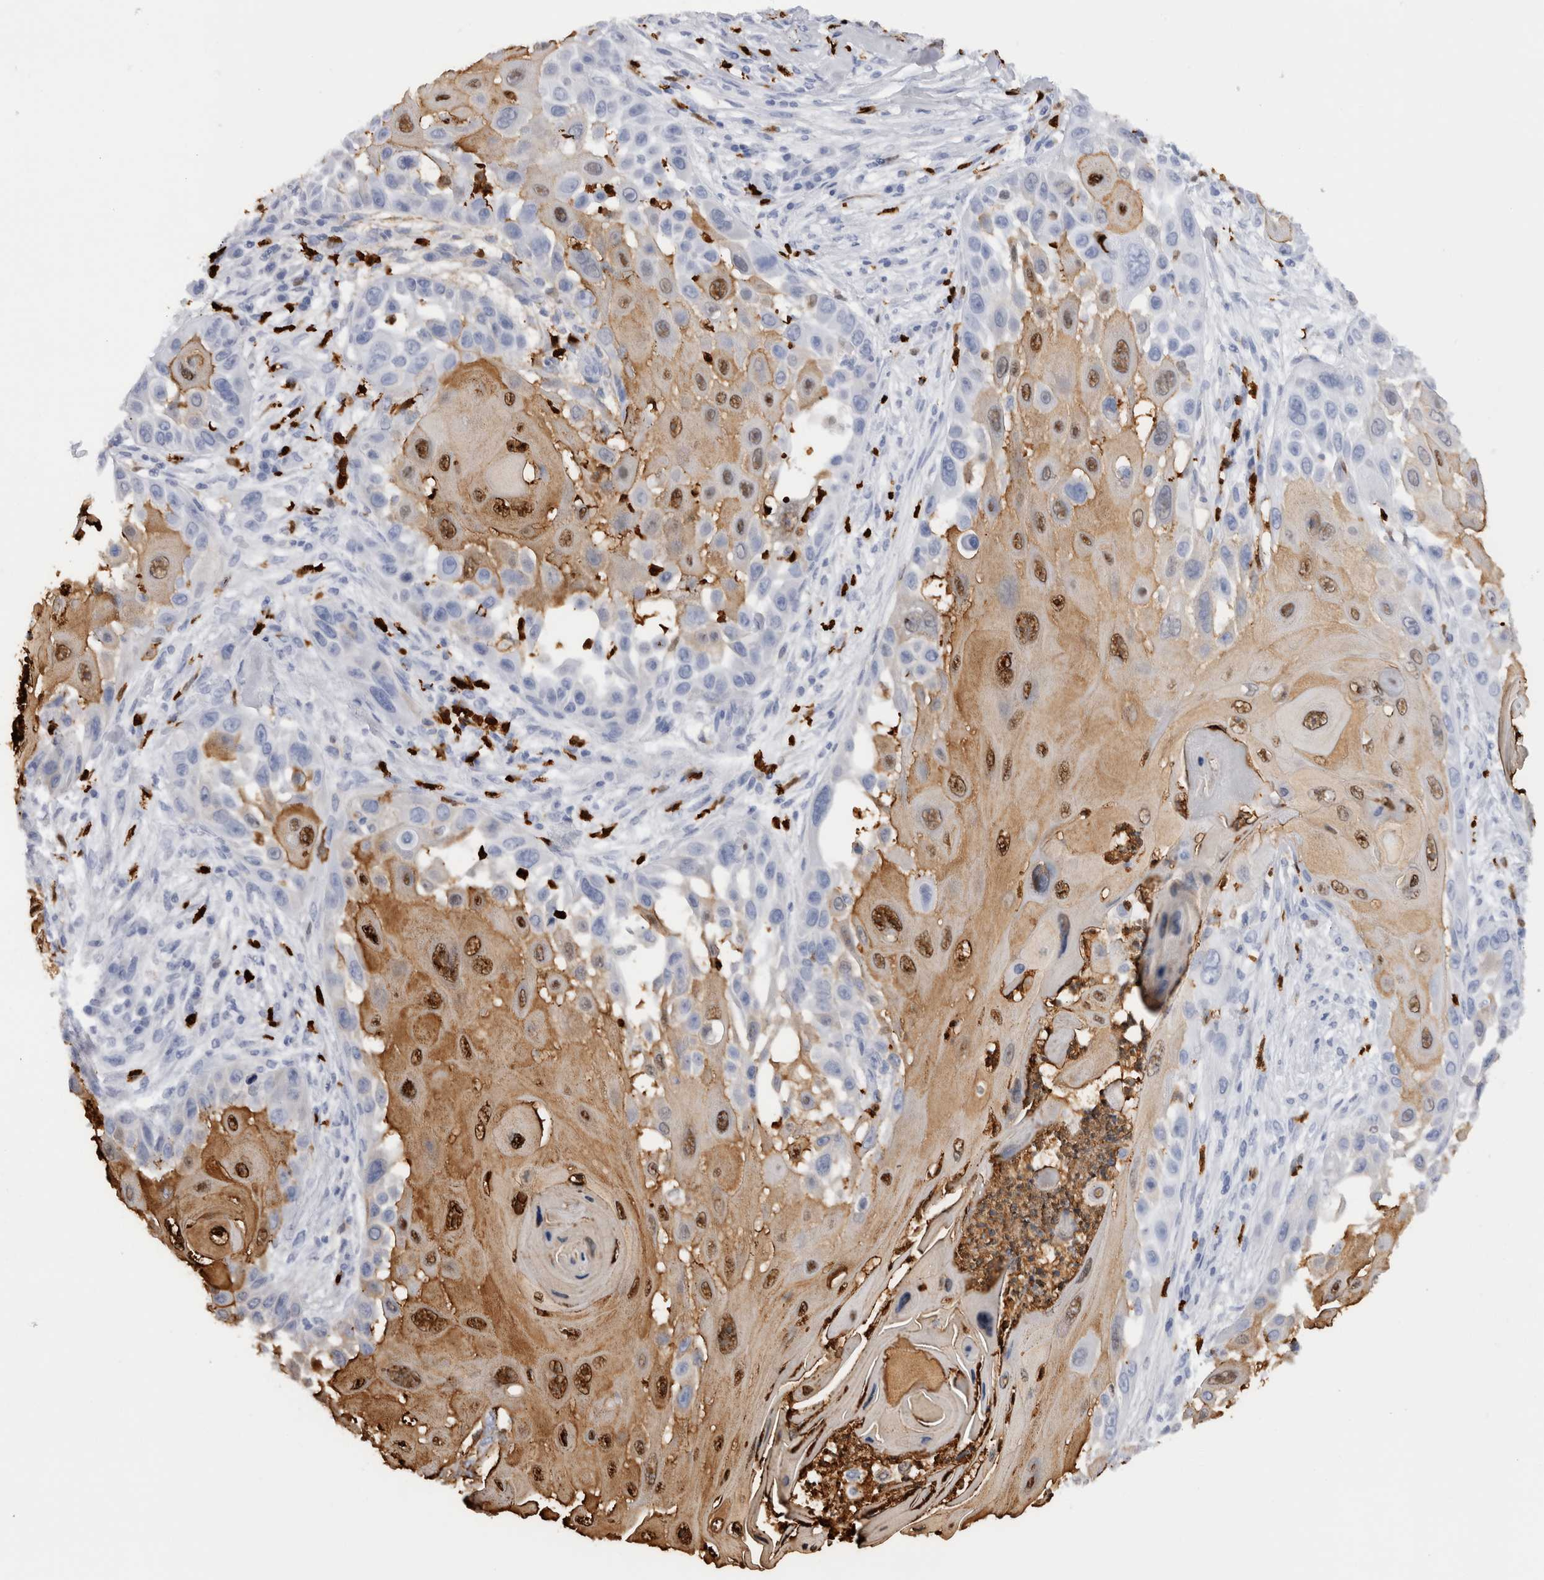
{"staining": {"intensity": "strong", "quantity": "25%-75%", "location": "cytoplasmic/membranous,nuclear"}, "tissue": "skin cancer", "cell_type": "Tumor cells", "image_type": "cancer", "snomed": [{"axis": "morphology", "description": "Squamous cell carcinoma, NOS"}, {"axis": "topography", "description": "Skin"}], "caption": "Immunohistochemical staining of human squamous cell carcinoma (skin) exhibits high levels of strong cytoplasmic/membranous and nuclear expression in approximately 25%-75% of tumor cells.", "gene": "S100A8", "patient": {"sex": "female", "age": 44}}